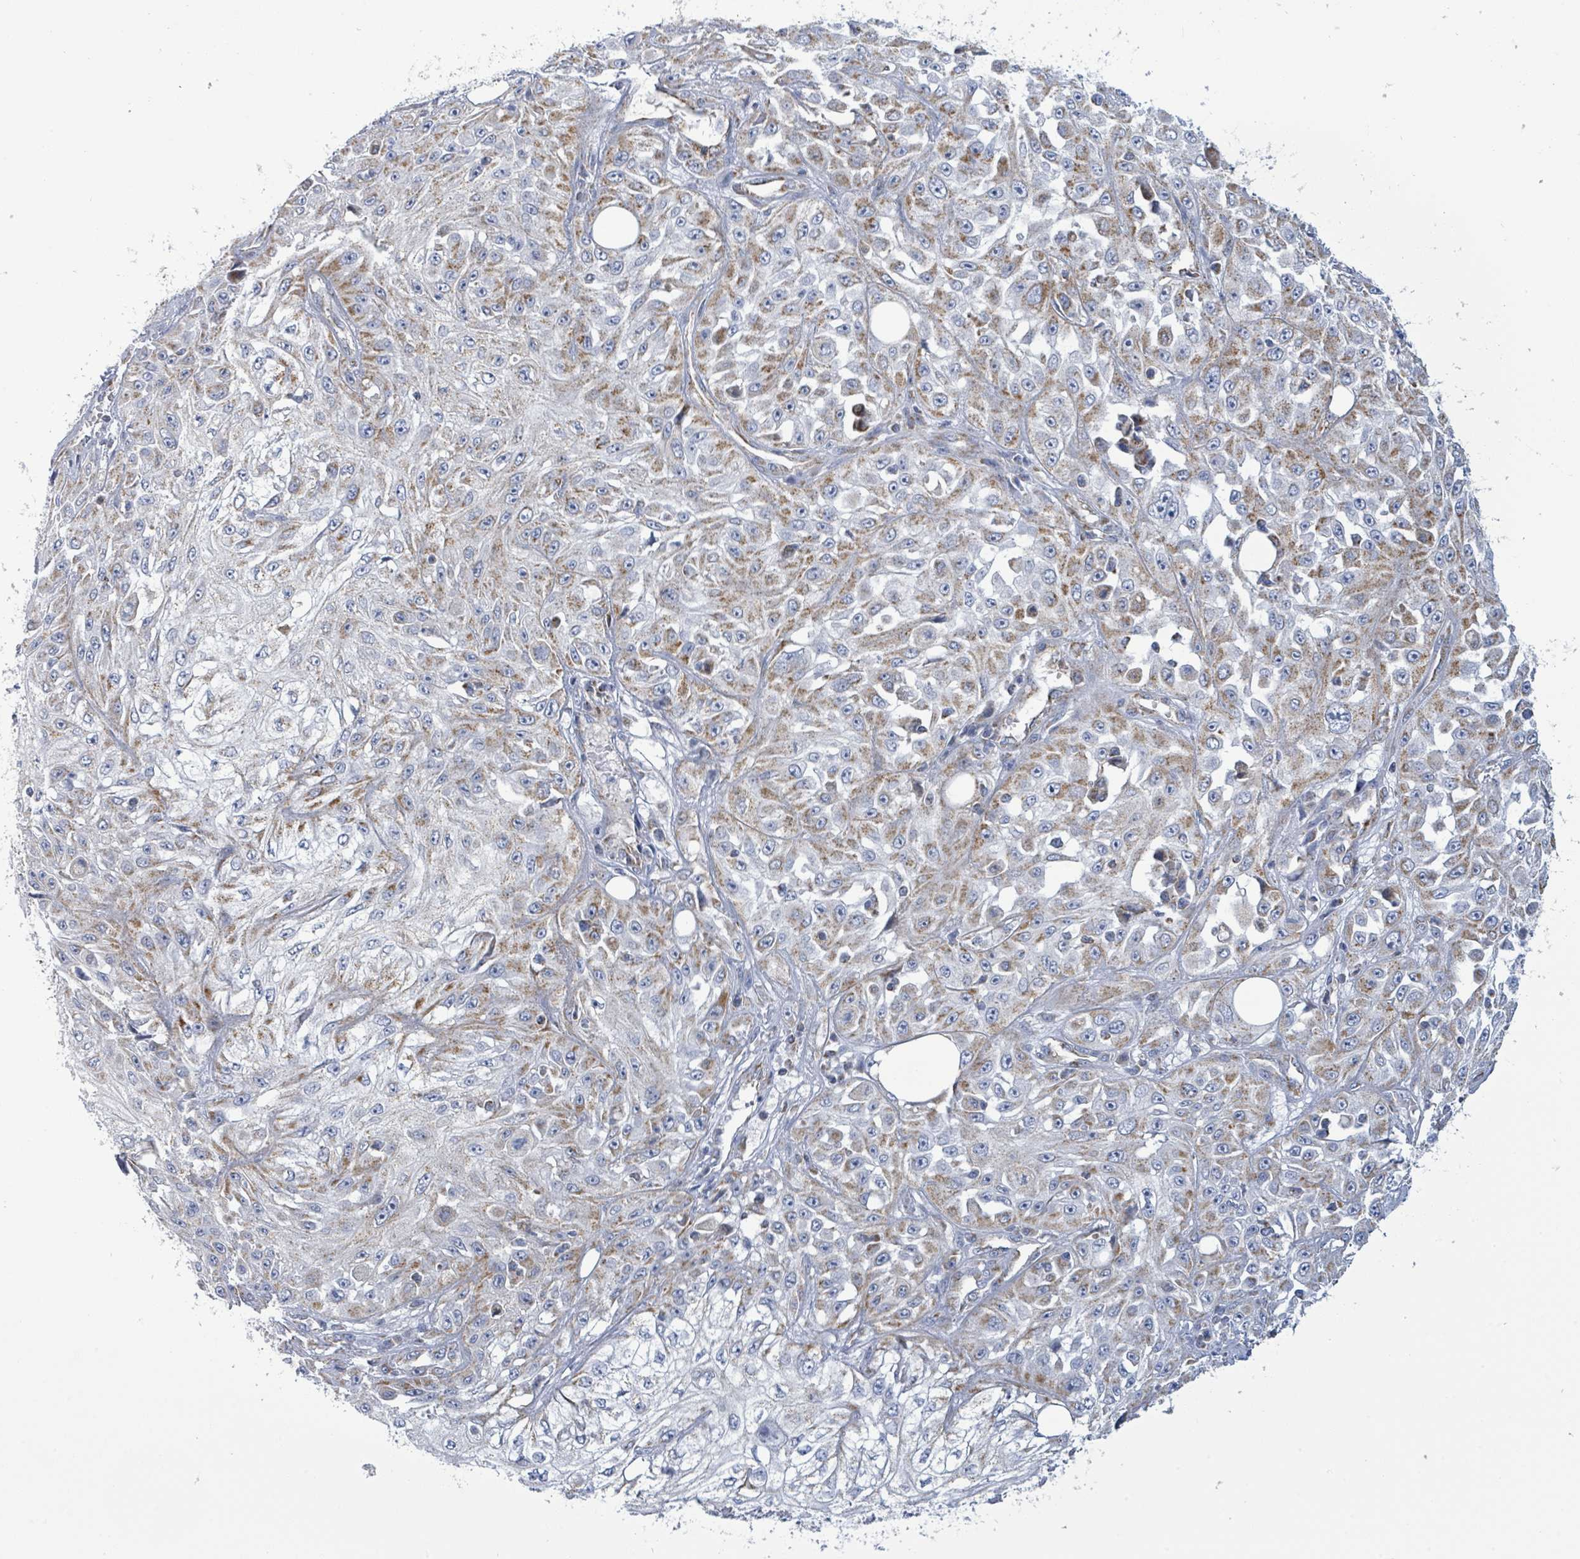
{"staining": {"intensity": "moderate", "quantity": ">75%", "location": "cytoplasmic/membranous"}, "tissue": "skin cancer", "cell_type": "Tumor cells", "image_type": "cancer", "snomed": [{"axis": "morphology", "description": "Squamous cell carcinoma, NOS"}, {"axis": "morphology", "description": "Squamous cell carcinoma, metastatic, NOS"}, {"axis": "topography", "description": "Skin"}, {"axis": "topography", "description": "Lymph node"}], "caption": "This is an image of immunohistochemistry staining of skin cancer (squamous cell carcinoma), which shows moderate expression in the cytoplasmic/membranous of tumor cells.", "gene": "SUCLG2", "patient": {"sex": "male", "age": 75}}